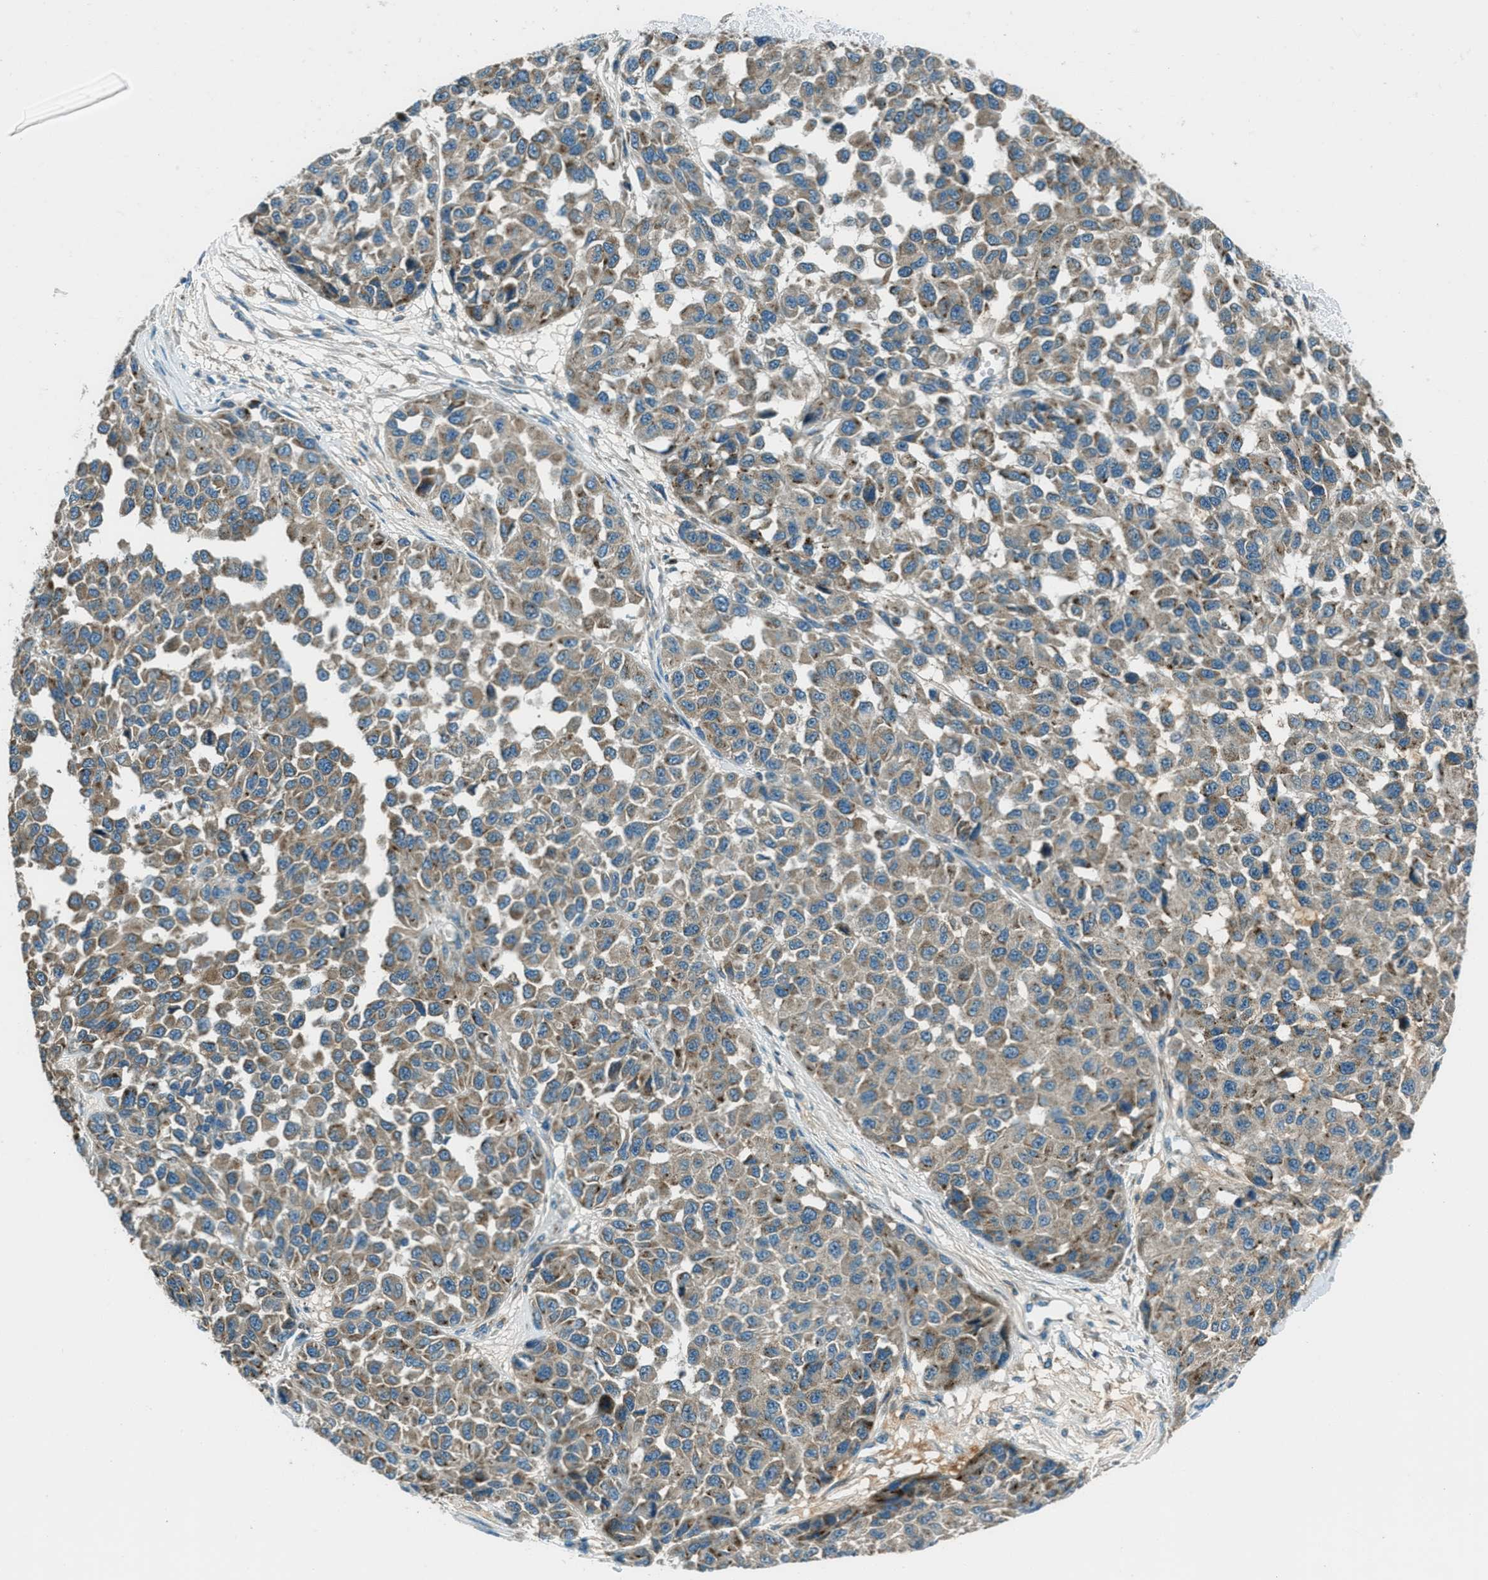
{"staining": {"intensity": "moderate", "quantity": ">75%", "location": "cytoplasmic/membranous"}, "tissue": "melanoma", "cell_type": "Tumor cells", "image_type": "cancer", "snomed": [{"axis": "morphology", "description": "Normal tissue, NOS"}, {"axis": "morphology", "description": "Malignant melanoma, NOS"}, {"axis": "topography", "description": "Skin"}], "caption": "An IHC photomicrograph of neoplastic tissue is shown. Protein staining in brown labels moderate cytoplasmic/membranous positivity in melanoma within tumor cells.", "gene": "FAR1", "patient": {"sex": "male", "age": 62}}